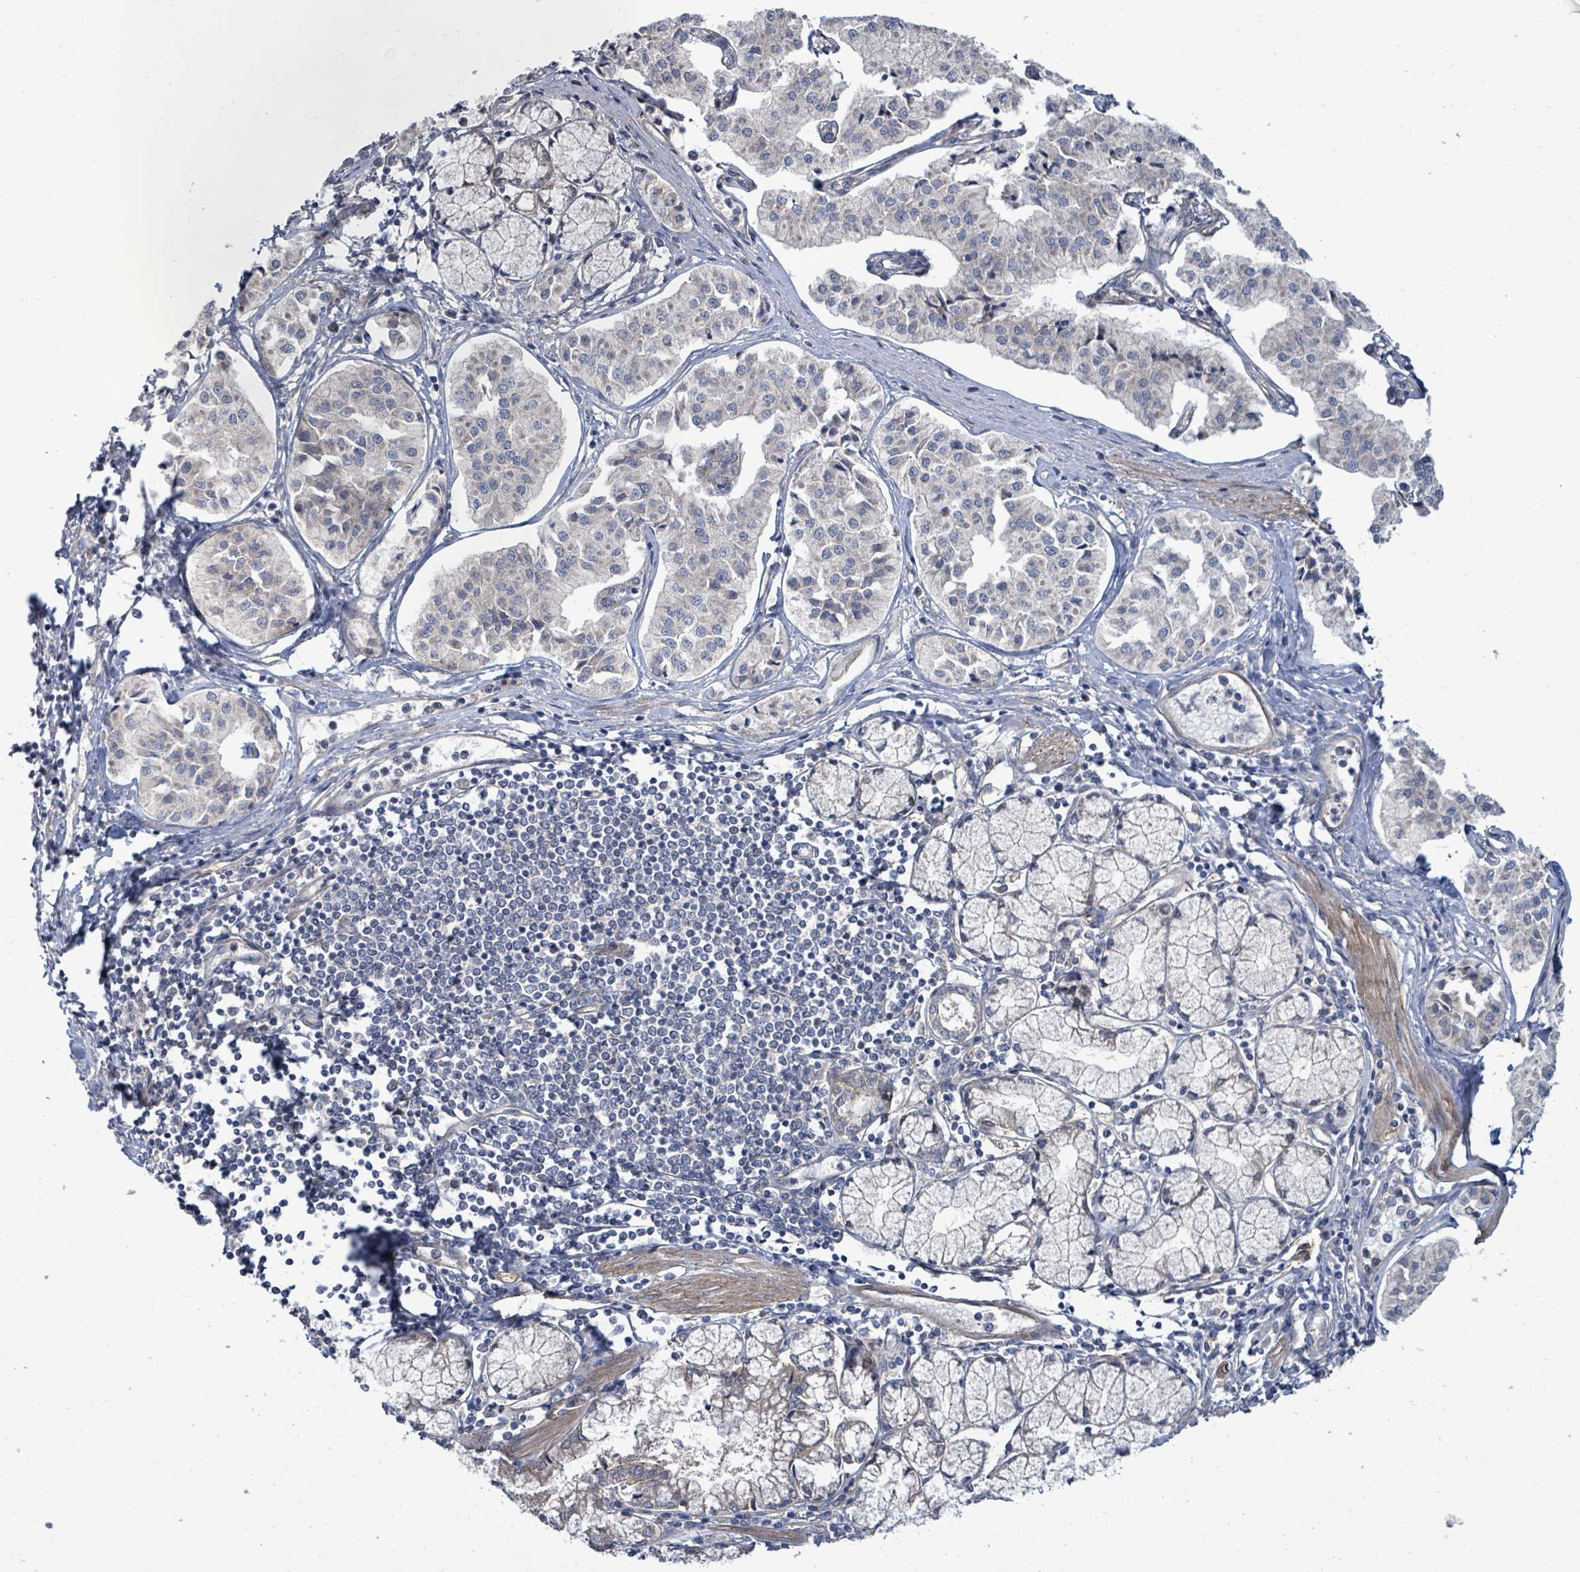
{"staining": {"intensity": "negative", "quantity": "none", "location": "none"}, "tissue": "pancreatic cancer", "cell_type": "Tumor cells", "image_type": "cancer", "snomed": [{"axis": "morphology", "description": "Adenocarcinoma, NOS"}, {"axis": "topography", "description": "Pancreas"}], "caption": "Immunohistochemical staining of adenocarcinoma (pancreatic) shows no significant staining in tumor cells.", "gene": "KBTBD11", "patient": {"sex": "female", "age": 50}}